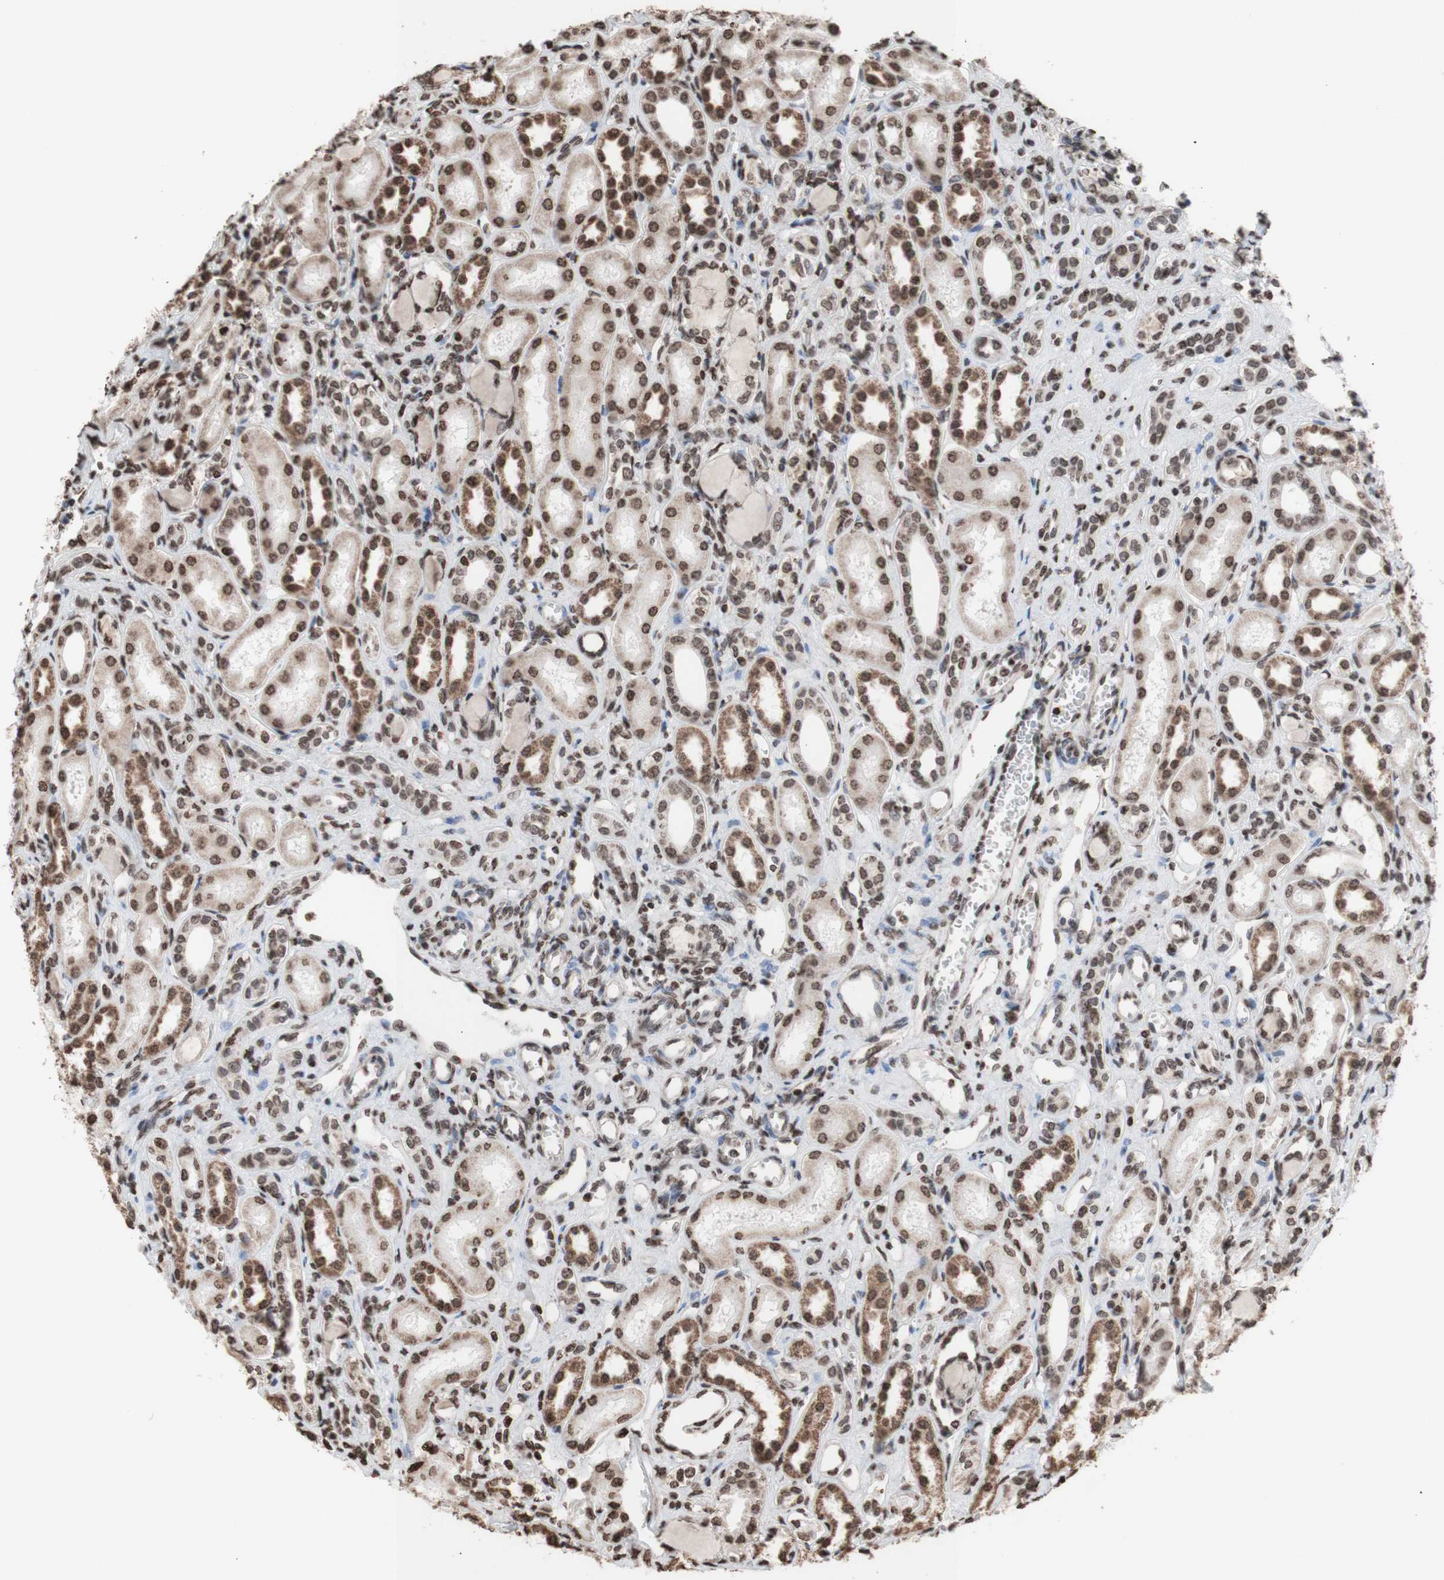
{"staining": {"intensity": "moderate", "quantity": "25%-75%", "location": "nuclear"}, "tissue": "kidney", "cell_type": "Cells in glomeruli", "image_type": "normal", "snomed": [{"axis": "morphology", "description": "Normal tissue, NOS"}, {"axis": "topography", "description": "Kidney"}], "caption": "Immunohistochemical staining of benign kidney displays 25%-75% levels of moderate nuclear protein positivity in about 25%-75% of cells in glomeruli.", "gene": "SNAI2", "patient": {"sex": "male", "age": 7}}